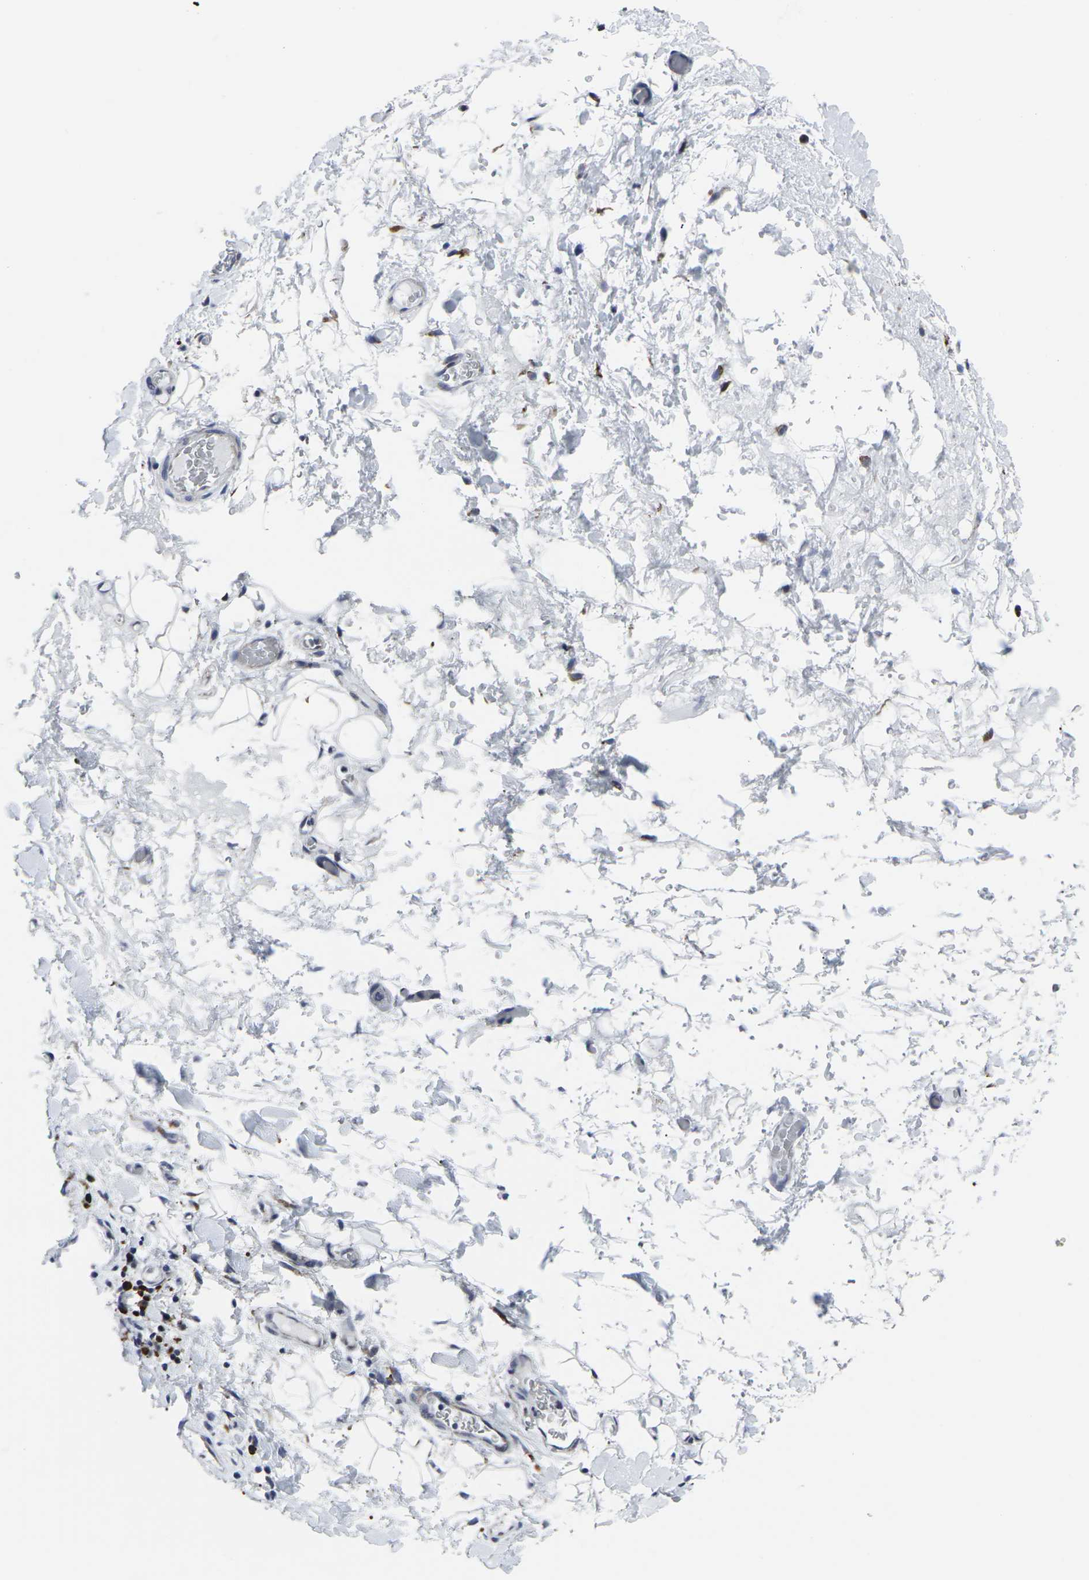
{"staining": {"intensity": "negative", "quantity": "none", "location": "none"}, "tissue": "adipose tissue", "cell_type": "Adipocytes", "image_type": "normal", "snomed": [{"axis": "morphology", "description": "Normal tissue, NOS"}, {"axis": "morphology", "description": "Adenocarcinoma, NOS"}, {"axis": "topography", "description": "Esophagus"}], "caption": "Immunohistochemistry (IHC) of normal human adipose tissue demonstrates no positivity in adipocytes.", "gene": "RPN1", "patient": {"sex": "male", "age": 62}}